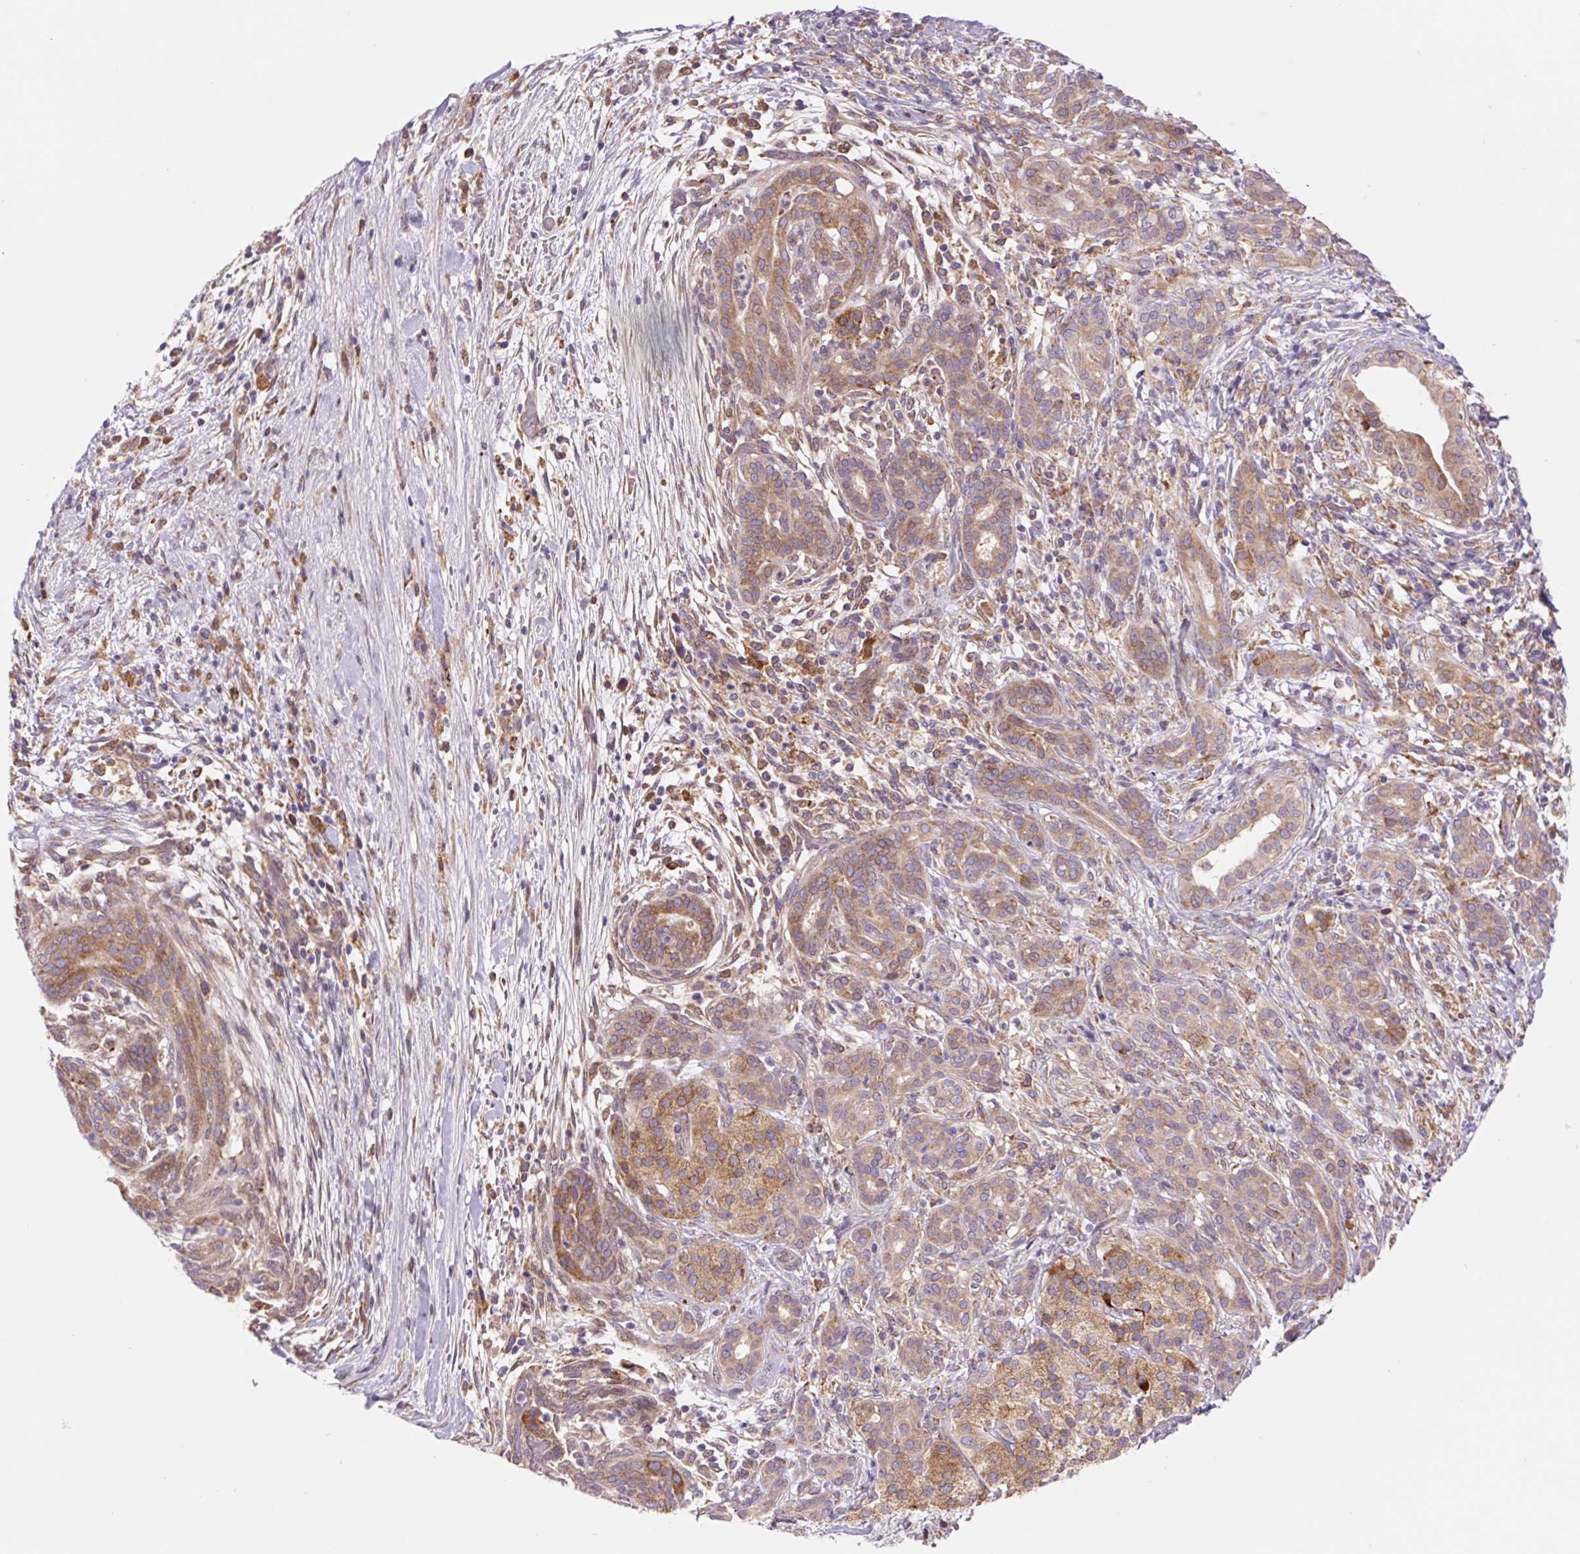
{"staining": {"intensity": "moderate", "quantity": ">75%", "location": "cytoplasmic/membranous"}, "tissue": "pancreatic cancer", "cell_type": "Tumor cells", "image_type": "cancer", "snomed": [{"axis": "morphology", "description": "Adenocarcinoma, NOS"}, {"axis": "topography", "description": "Pancreas"}], "caption": "Moderate cytoplasmic/membranous positivity for a protein is identified in approximately >75% of tumor cells of pancreatic adenocarcinoma using immunohistochemistry.", "gene": "KLHL20", "patient": {"sex": "male", "age": 44}}